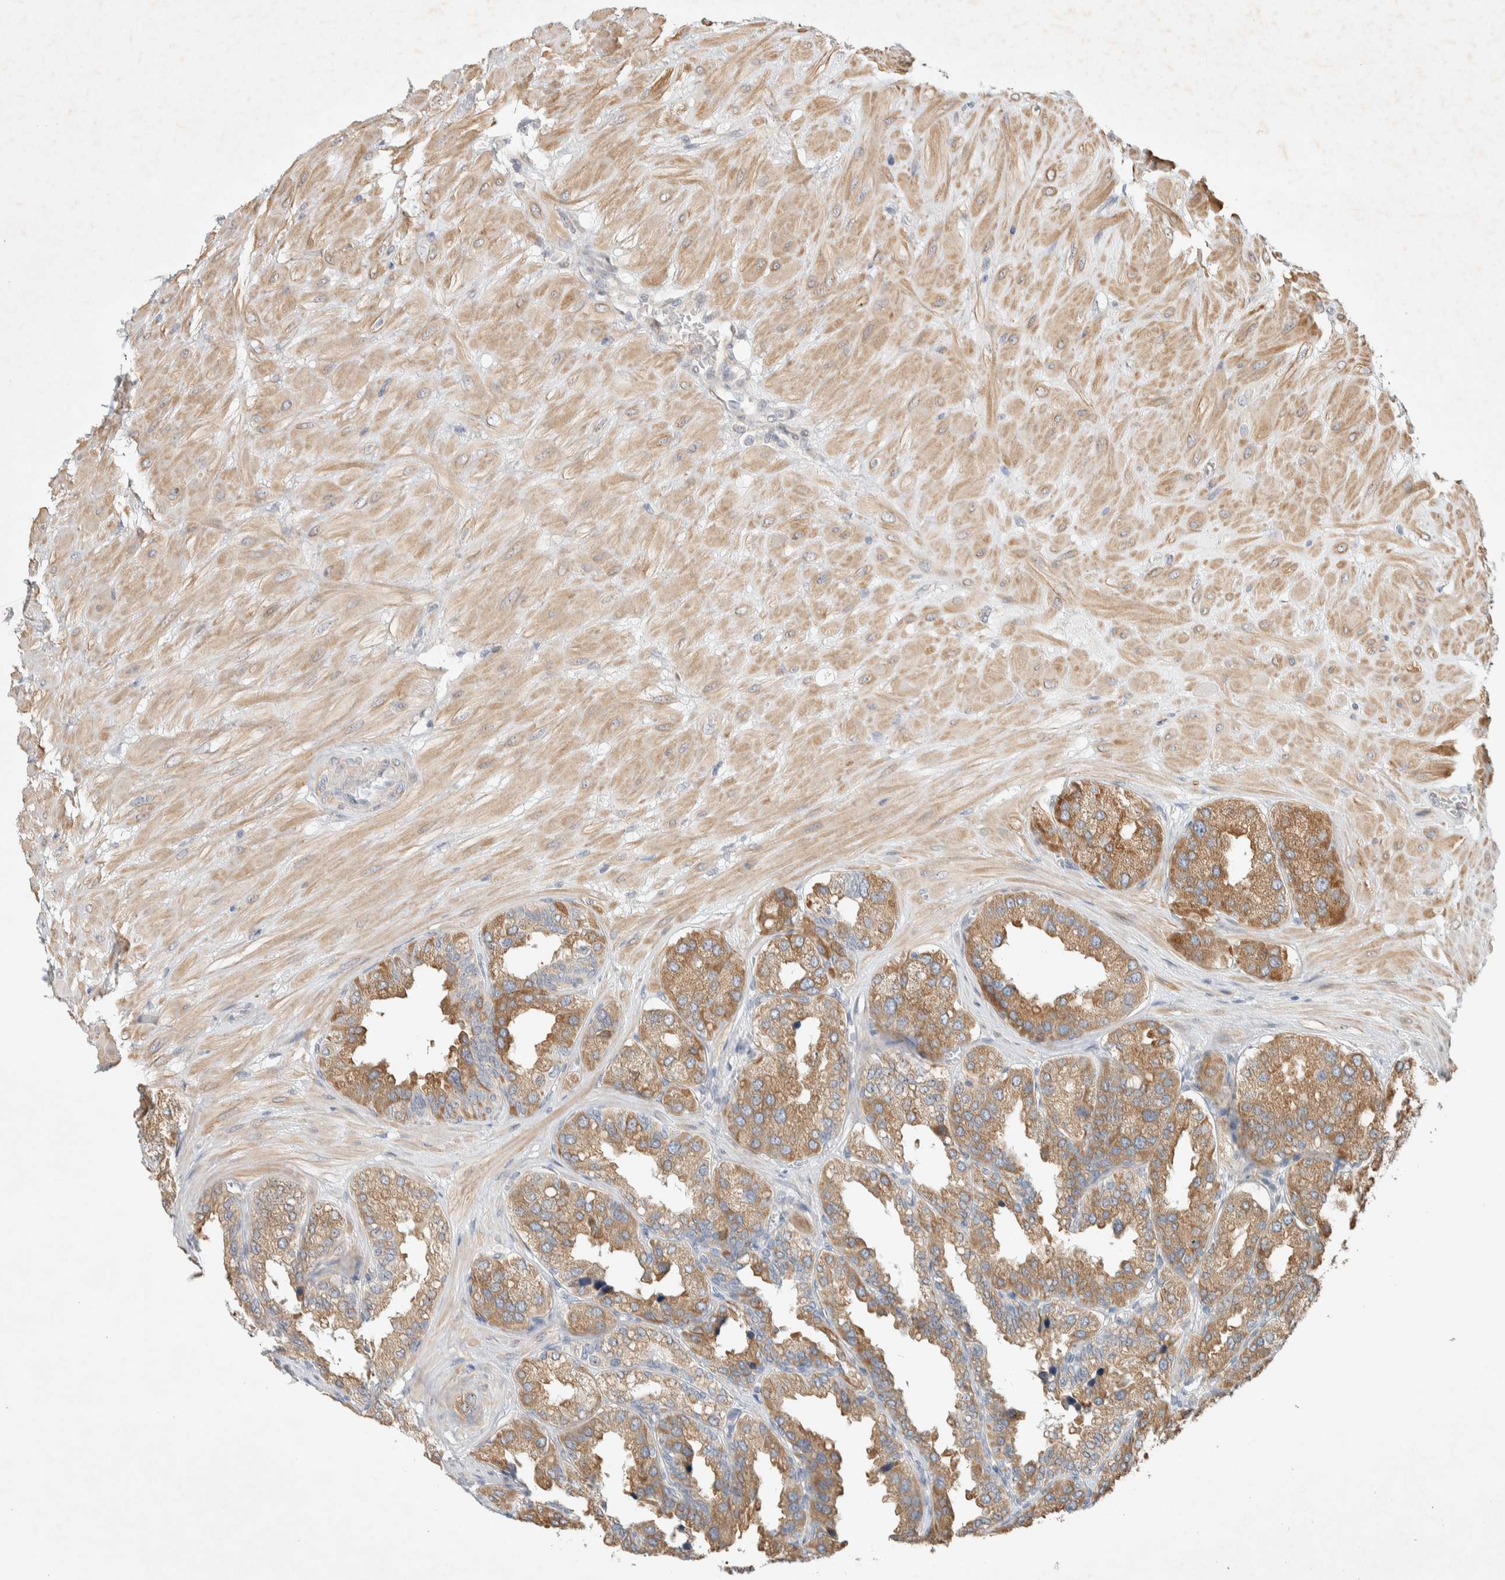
{"staining": {"intensity": "moderate", "quantity": ">75%", "location": "cytoplasmic/membranous"}, "tissue": "seminal vesicle", "cell_type": "Glandular cells", "image_type": "normal", "snomed": [{"axis": "morphology", "description": "Normal tissue, NOS"}, {"axis": "topography", "description": "Prostate"}, {"axis": "topography", "description": "Seminal veicle"}], "caption": "Protein staining by IHC displays moderate cytoplasmic/membranous expression in about >75% of glandular cells in unremarkable seminal vesicle.", "gene": "KLHL40", "patient": {"sex": "male", "age": 51}}